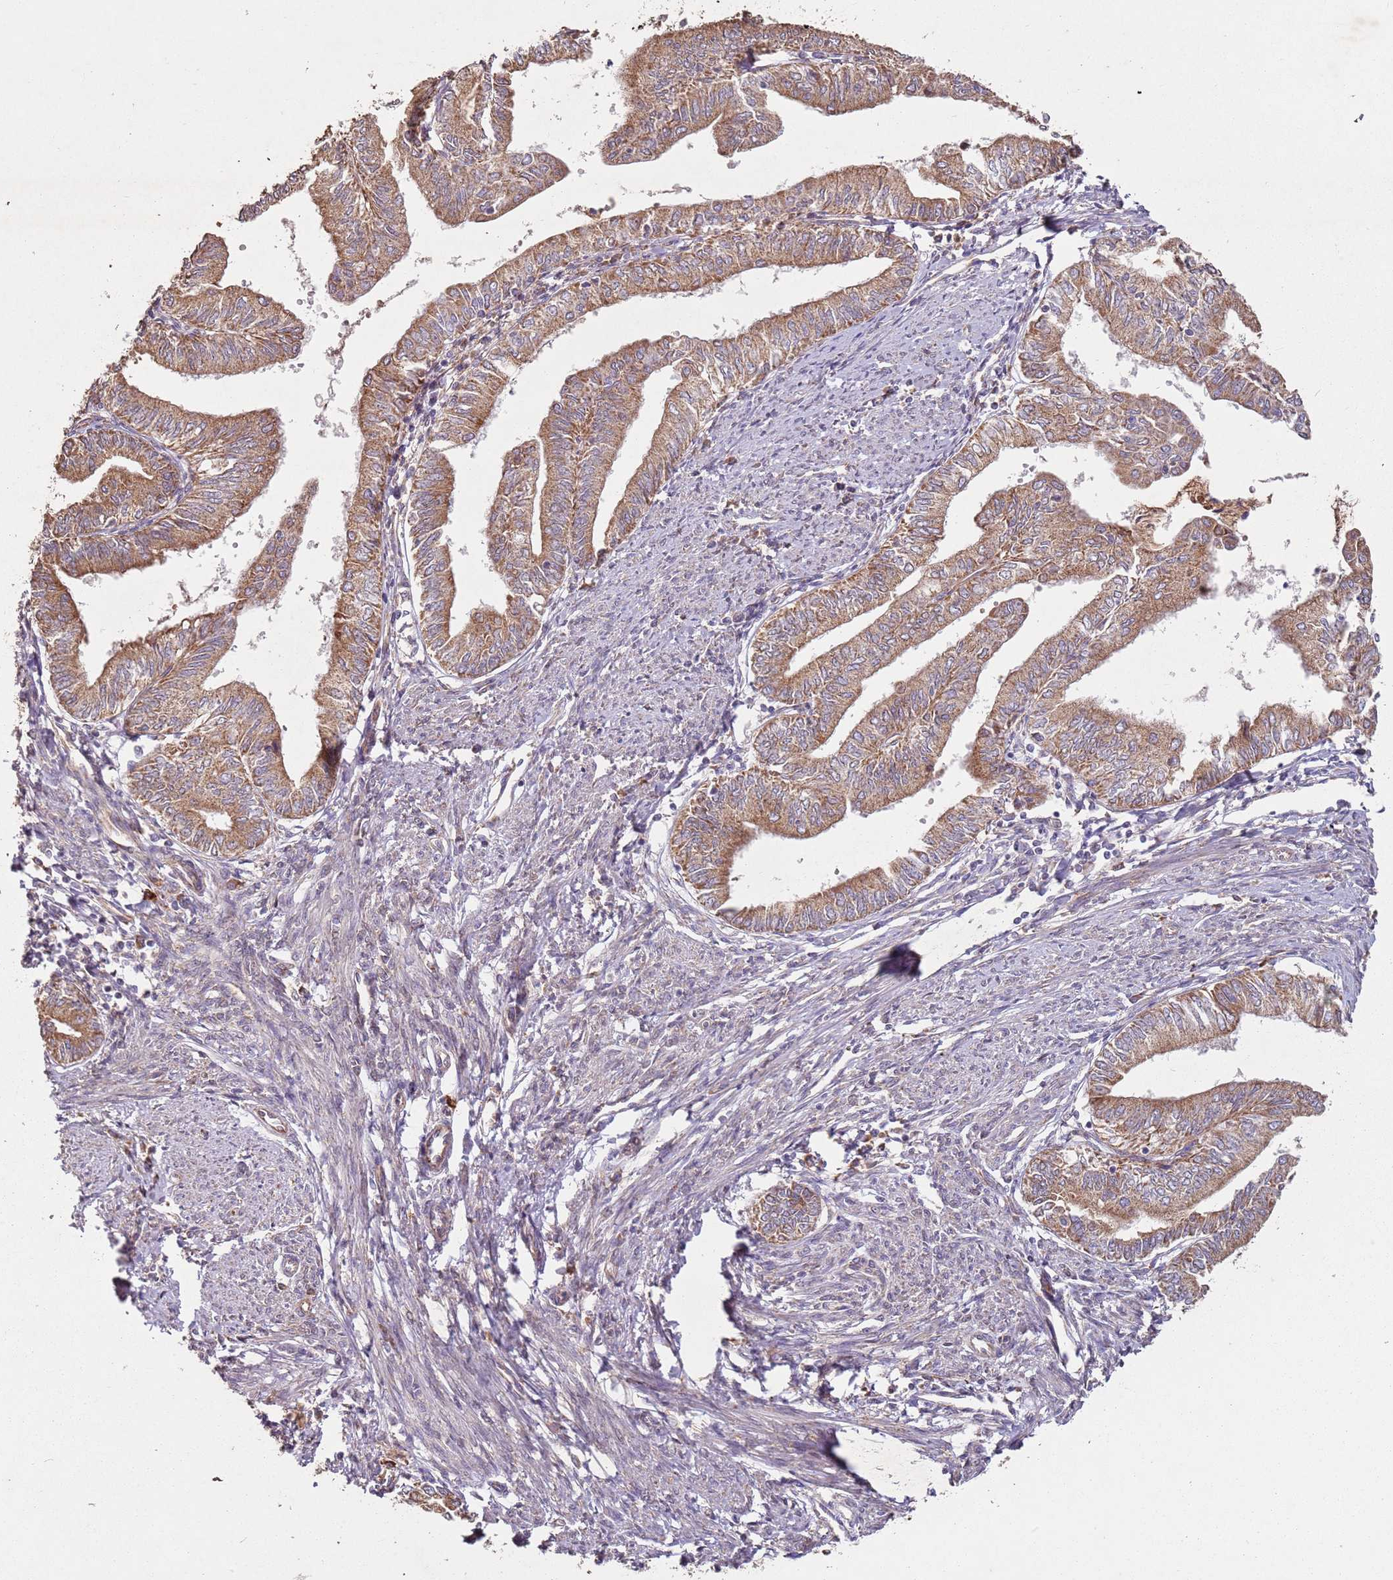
{"staining": {"intensity": "moderate", "quantity": ">75%", "location": "cytoplasmic/membranous"}, "tissue": "endometrial cancer", "cell_type": "Tumor cells", "image_type": "cancer", "snomed": [{"axis": "morphology", "description": "Adenocarcinoma, NOS"}, {"axis": "topography", "description": "Endometrium"}], "caption": "A high-resolution micrograph shows IHC staining of endometrial cancer (adenocarcinoma), which demonstrates moderate cytoplasmic/membranous positivity in about >75% of tumor cells.", "gene": "ARFRP1", "patient": {"sex": "female", "age": 66}}